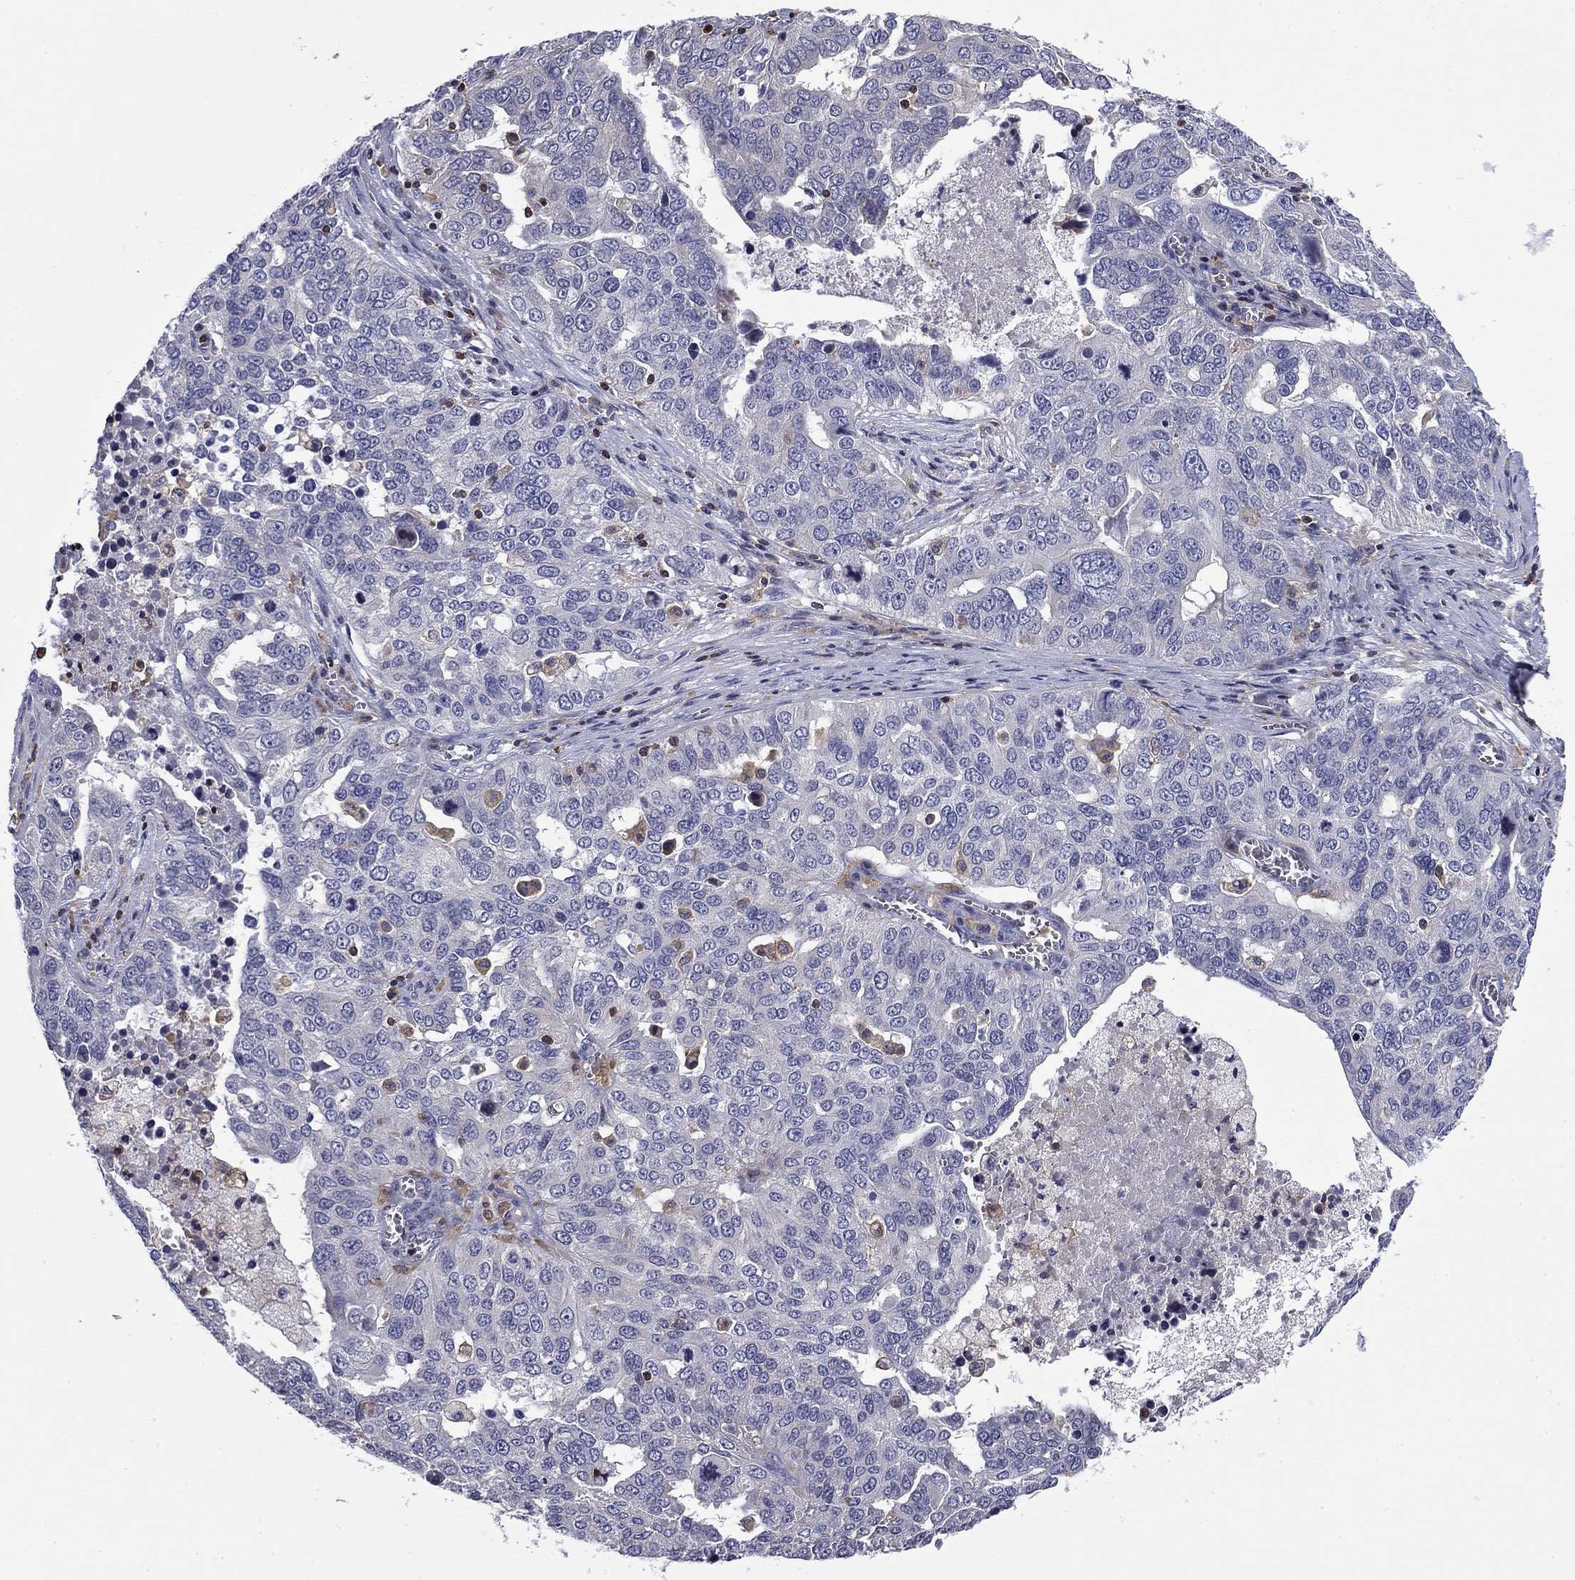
{"staining": {"intensity": "negative", "quantity": "none", "location": "none"}, "tissue": "ovarian cancer", "cell_type": "Tumor cells", "image_type": "cancer", "snomed": [{"axis": "morphology", "description": "Carcinoma, endometroid"}, {"axis": "topography", "description": "Soft tissue"}, {"axis": "topography", "description": "Ovary"}], "caption": "DAB (3,3'-diaminobenzidine) immunohistochemical staining of human ovarian cancer (endometroid carcinoma) shows no significant staining in tumor cells.", "gene": "ARHGAP45", "patient": {"sex": "female", "age": 52}}